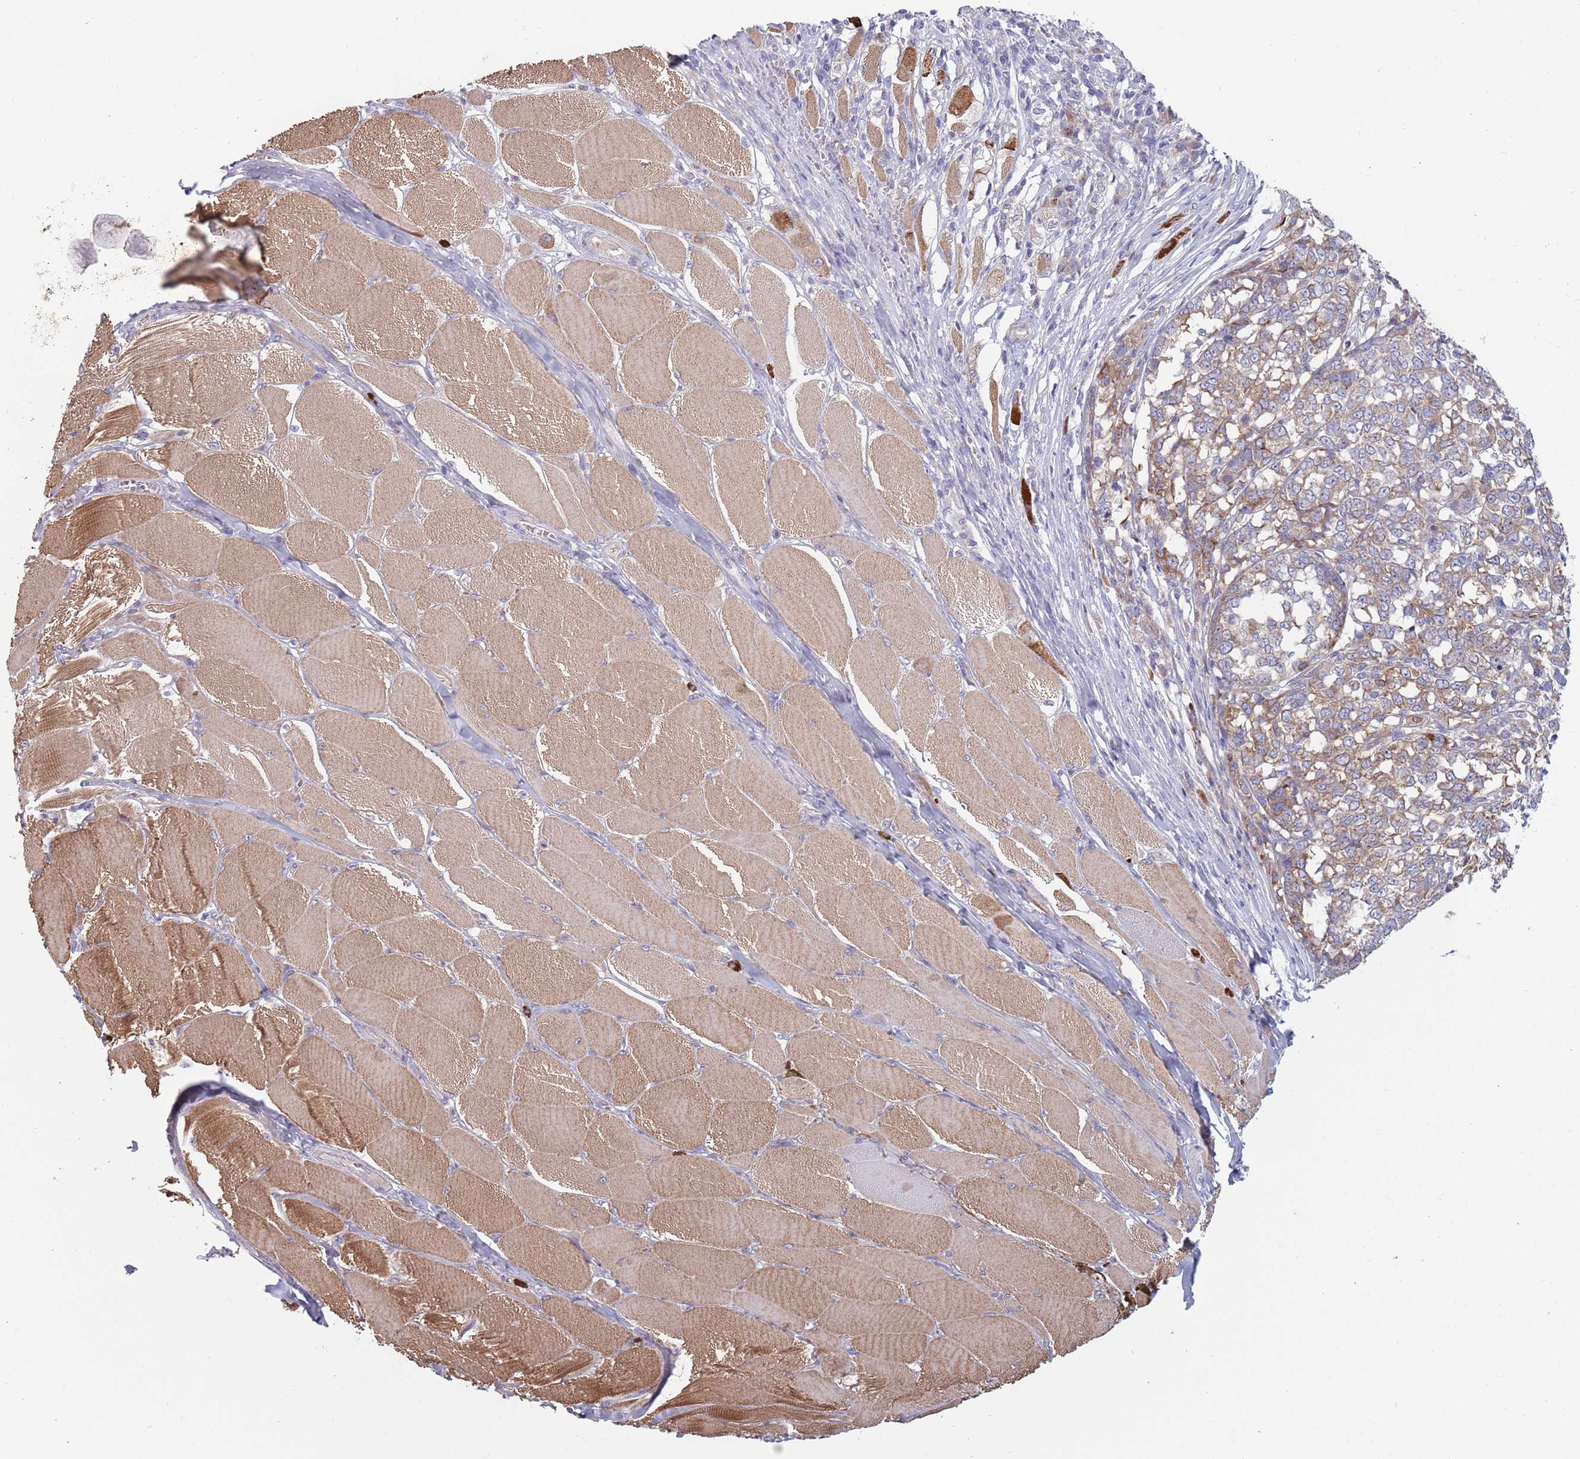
{"staining": {"intensity": "moderate", "quantity": ">75%", "location": "cytoplasmic/membranous"}, "tissue": "melanoma", "cell_type": "Tumor cells", "image_type": "cancer", "snomed": [{"axis": "morphology", "description": "Malignant melanoma, NOS"}, {"axis": "topography", "description": "Skin"}], "caption": "The micrograph shows staining of malignant melanoma, revealing moderate cytoplasmic/membranous protein expression (brown color) within tumor cells. (Stains: DAB (3,3'-diaminobenzidine) in brown, nuclei in blue, Microscopy: brightfield microscopy at high magnification).", "gene": "TYW1", "patient": {"sex": "female", "age": 72}}